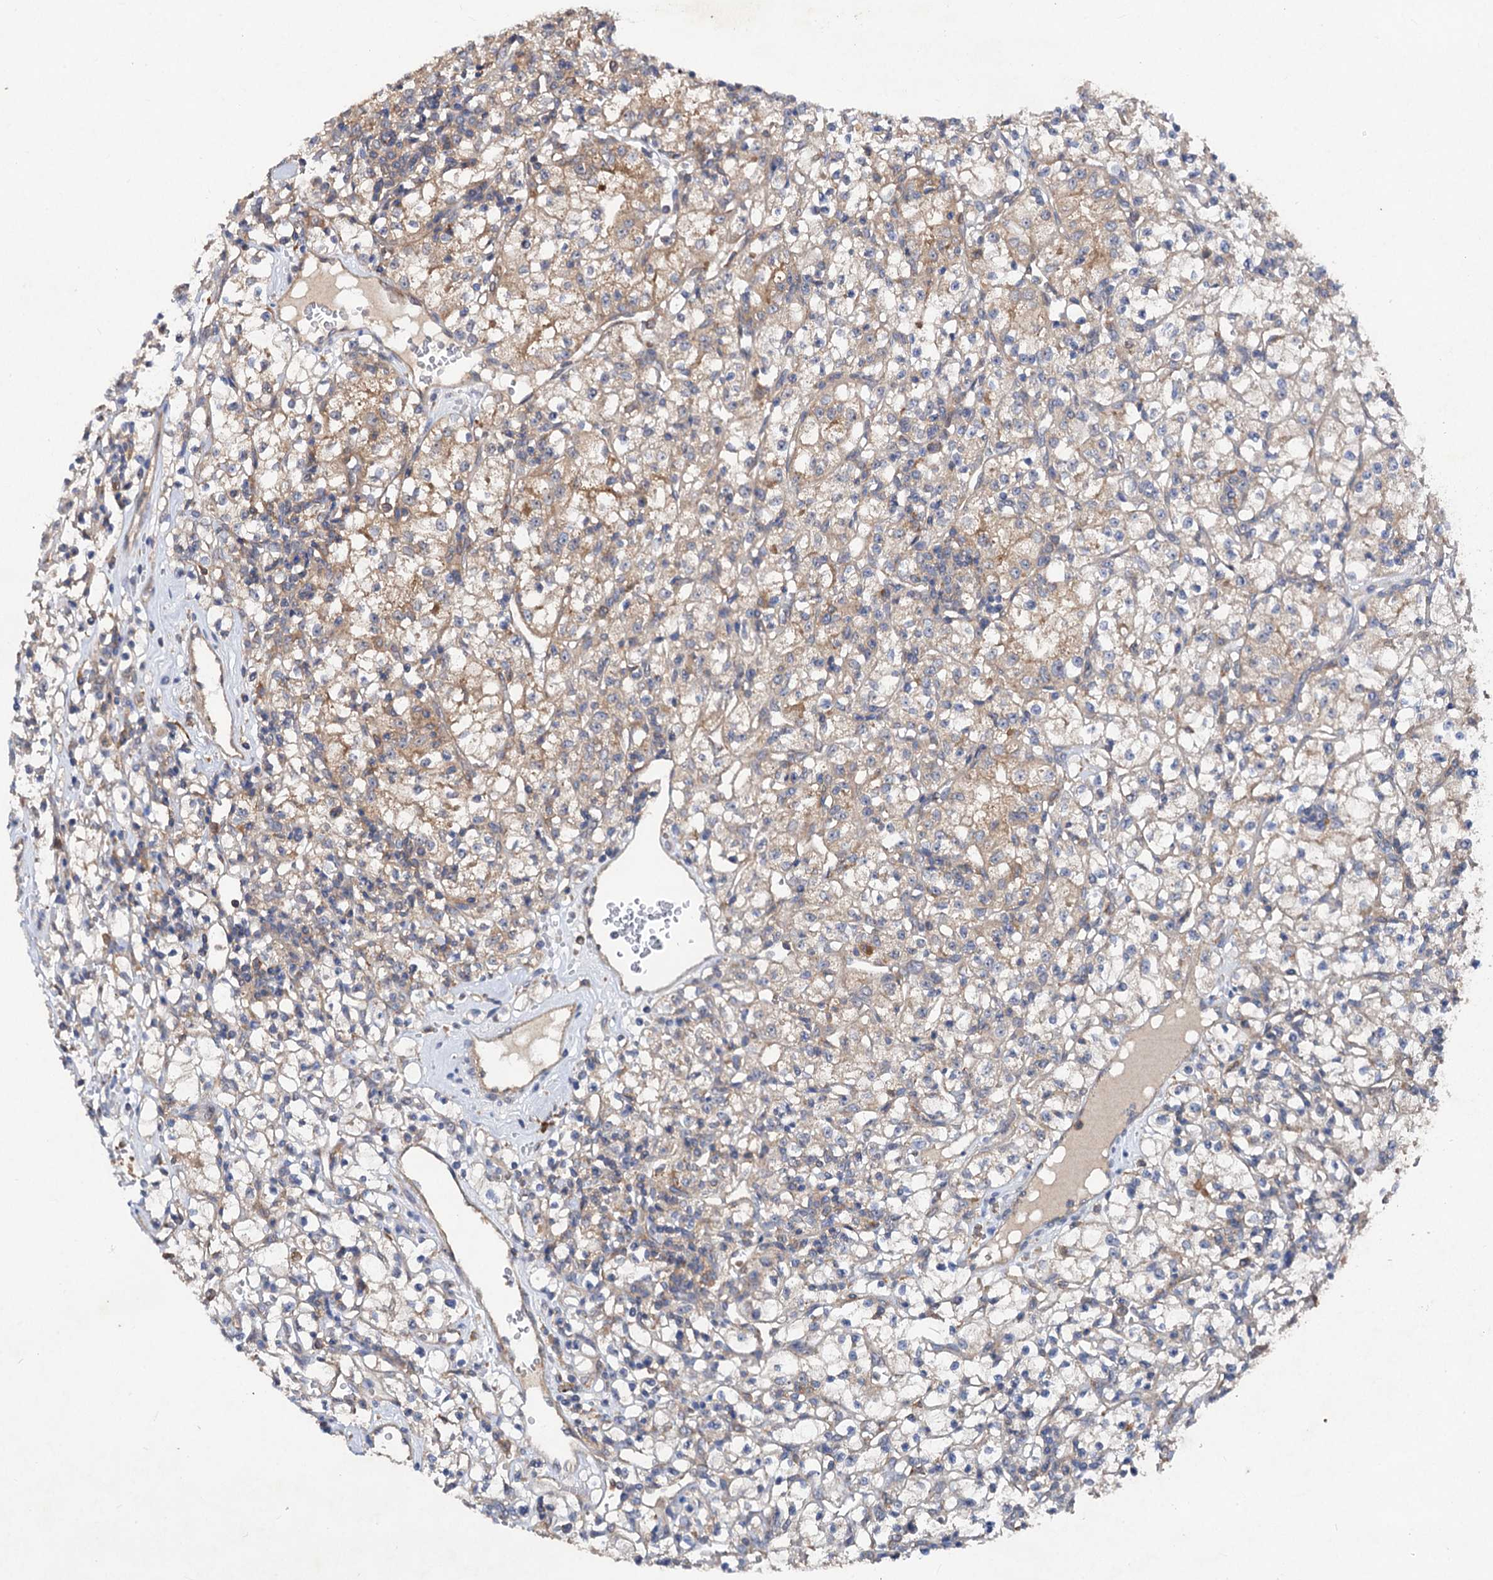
{"staining": {"intensity": "weak", "quantity": ">75%", "location": "cytoplasmic/membranous"}, "tissue": "renal cancer", "cell_type": "Tumor cells", "image_type": "cancer", "snomed": [{"axis": "morphology", "description": "Adenocarcinoma, NOS"}, {"axis": "topography", "description": "Kidney"}], "caption": "Renal cancer (adenocarcinoma) was stained to show a protein in brown. There is low levels of weak cytoplasmic/membranous staining in approximately >75% of tumor cells. The staining was performed using DAB to visualize the protein expression in brown, while the nuclei were stained in blue with hematoxylin (Magnification: 20x).", "gene": "VPS29", "patient": {"sex": "female", "age": 59}}